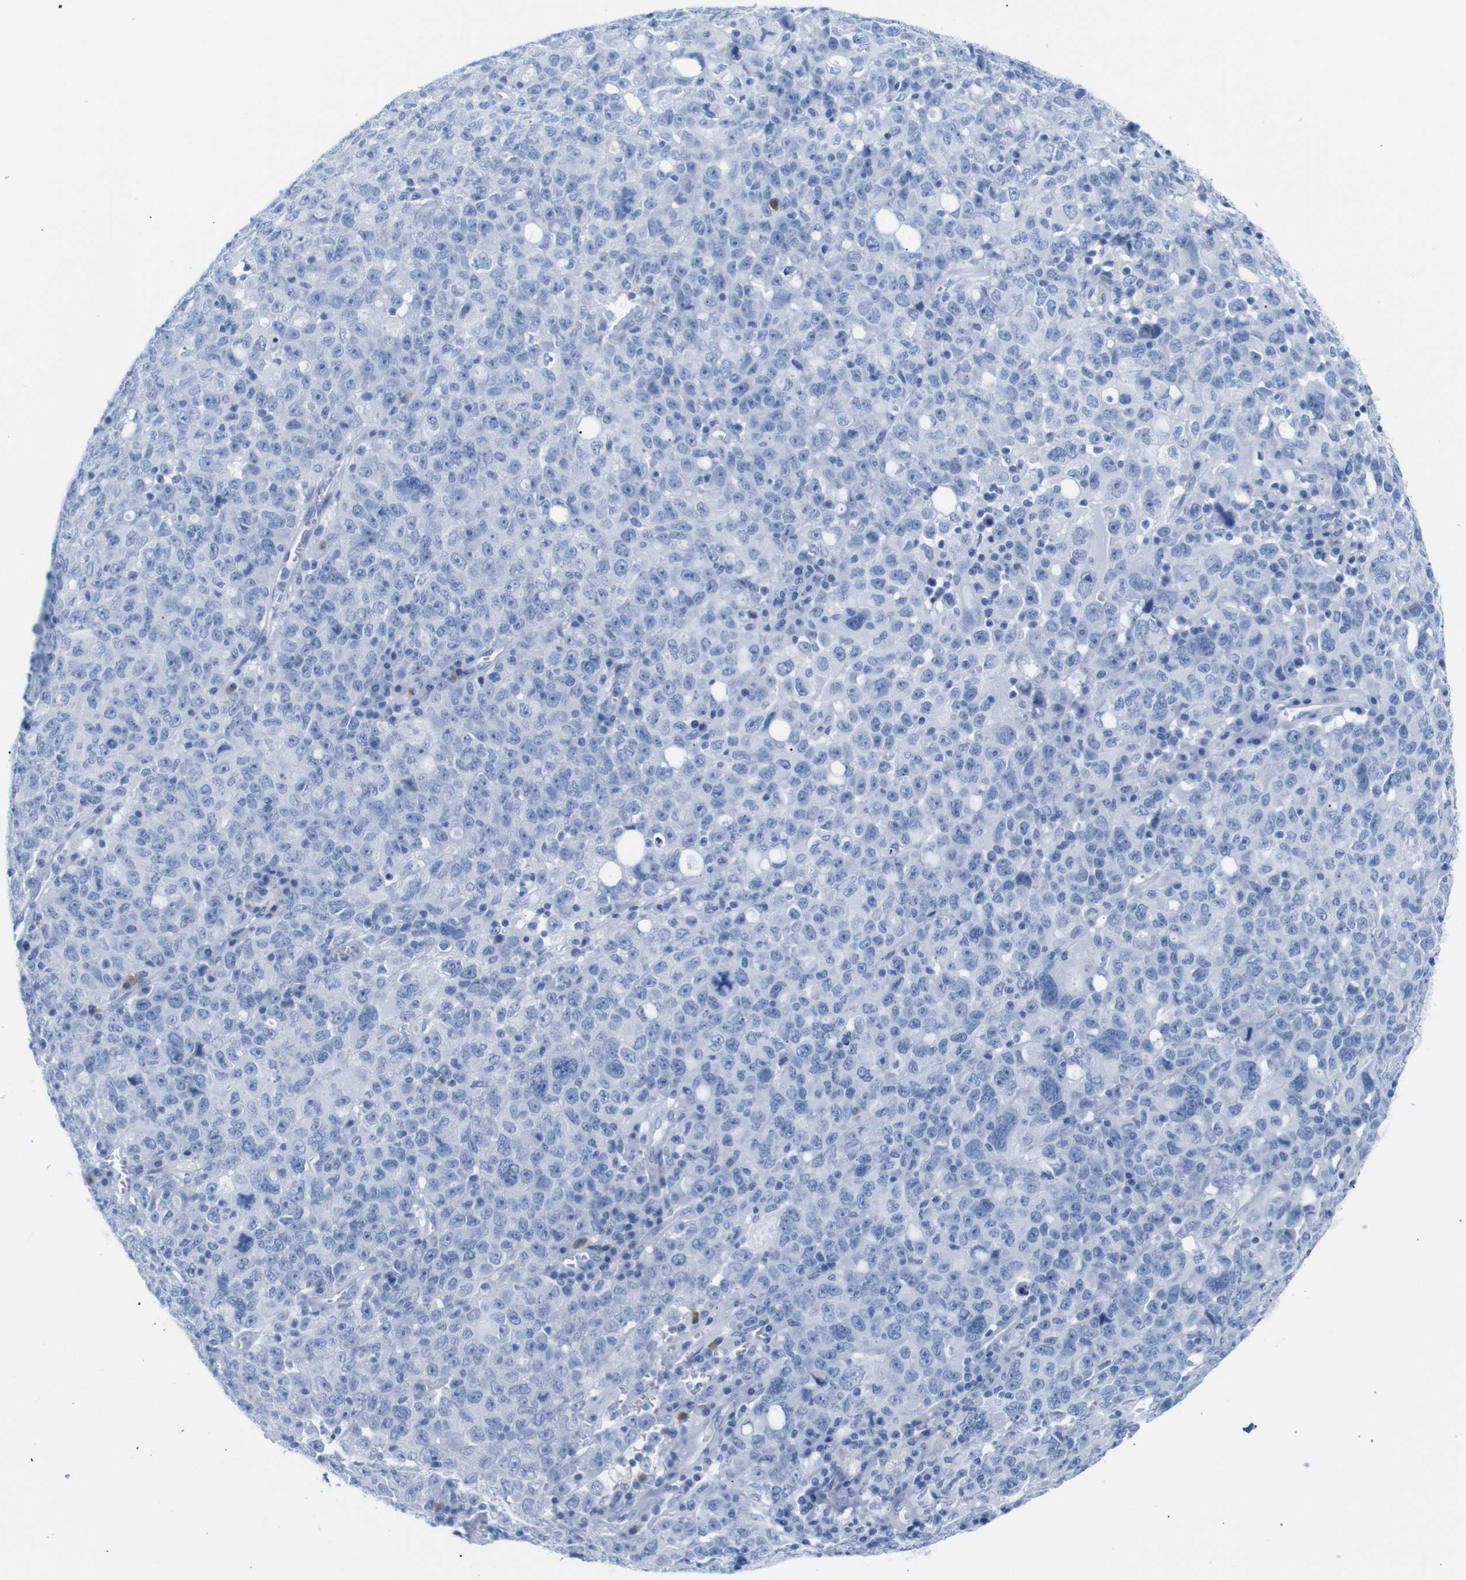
{"staining": {"intensity": "negative", "quantity": "none", "location": "none"}, "tissue": "ovarian cancer", "cell_type": "Tumor cells", "image_type": "cancer", "snomed": [{"axis": "morphology", "description": "Carcinoma, endometroid"}, {"axis": "topography", "description": "Ovary"}], "caption": "There is no significant expression in tumor cells of ovarian cancer (endometroid carcinoma).", "gene": "ERVMER34-1", "patient": {"sex": "female", "age": 62}}